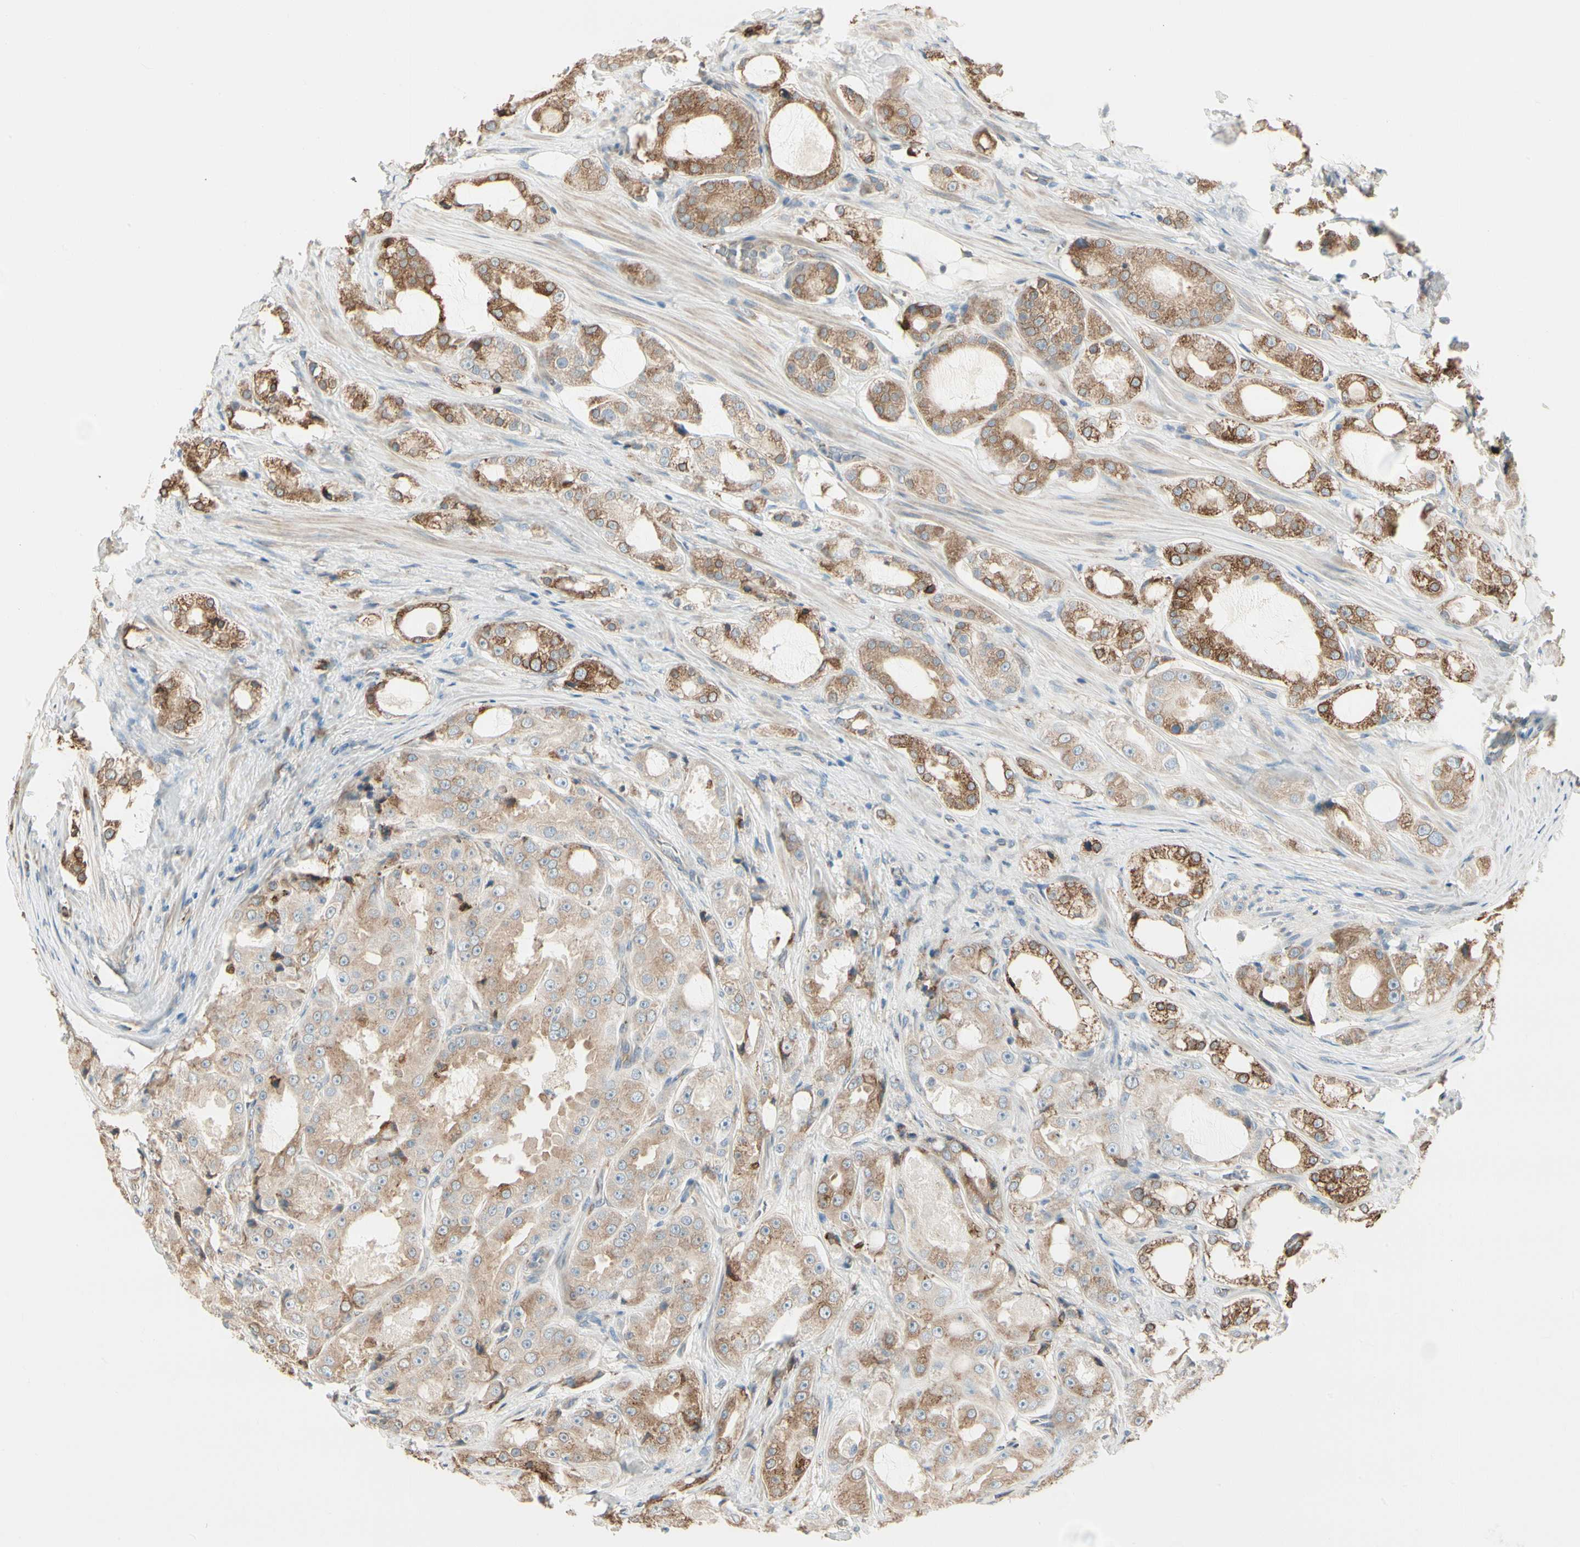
{"staining": {"intensity": "moderate", "quantity": ">75%", "location": "cytoplasmic/membranous"}, "tissue": "prostate cancer", "cell_type": "Tumor cells", "image_type": "cancer", "snomed": [{"axis": "morphology", "description": "Adenocarcinoma, High grade"}, {"axis": "topography", "description": "Prostate"}], "caption": "Immunohistochemical staining of human adenocarcinoma (high-grade) (prostate) demonstrates medium levels of moderate cytoplasmic/membranous protein expression in about >75% of tumor cells.", "gene": "NUCB2", "patient": {"sex": "male", "age": 73}}